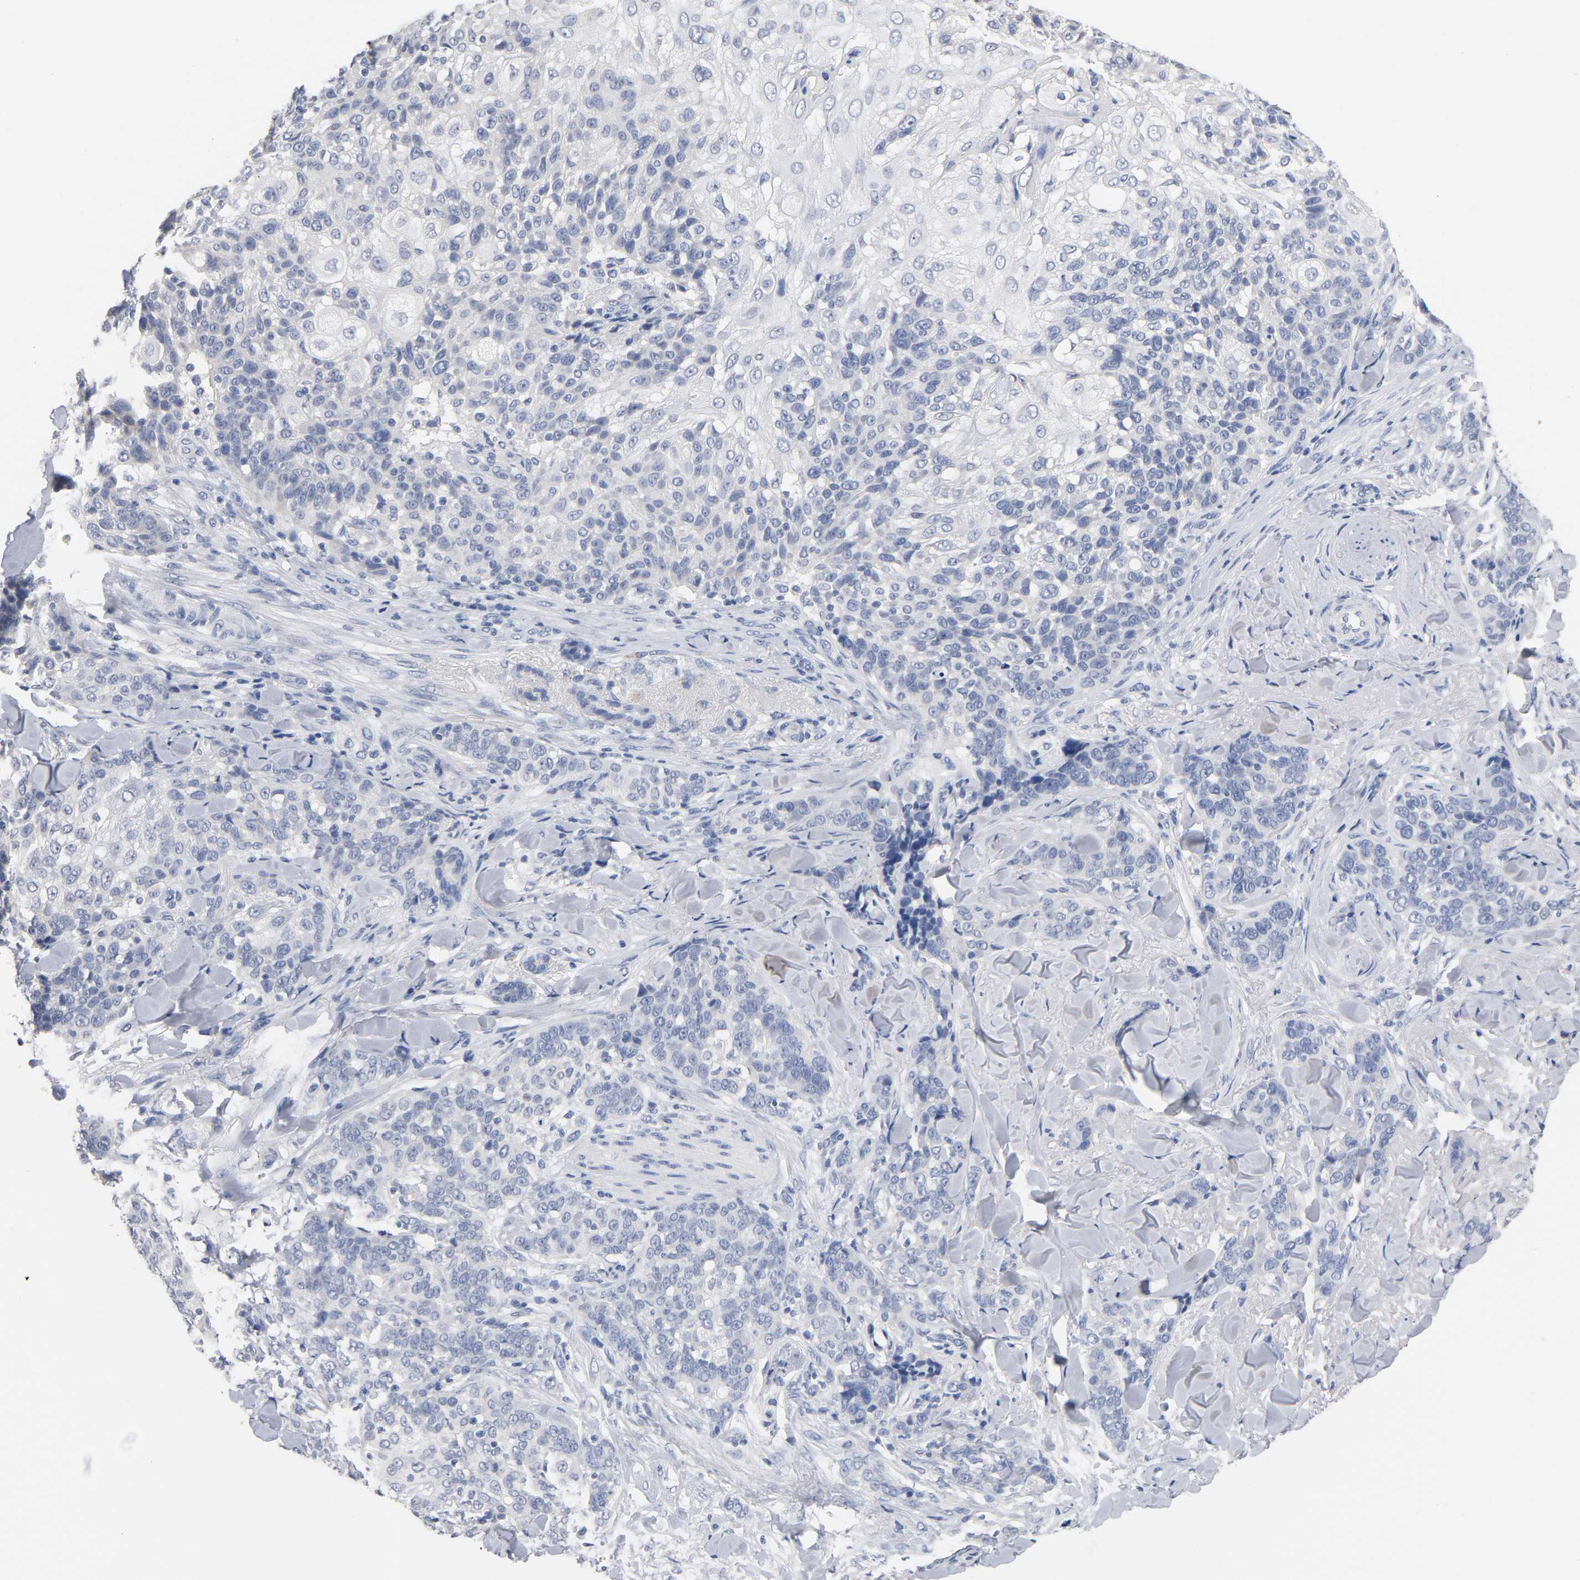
{"staining": {"intensity": "negative", "quantity": "none", "location": "none"}, "tissue": "skin cancer", "cell_type": "Tumor cells", "image_type": "cancer", "snomed": [{"axis": "morphology", "description": "Normal tissue, NOS"}, {"axis": "morphology", "description": "Squamous cell carcinoma, NOS"}, {"axis": "topography", "description": "Skin"}], "caption": "A micrograph of skin cancer (squamous cell carcinoma) stained for a protein displays no brown staining in tumor cells. The staining is performed using DAB brown chromogen with nuclei counter-stained in using hematoxylin.", "gene": "ZCCHC13", "patient": {"sex": "female", "age": 83}}